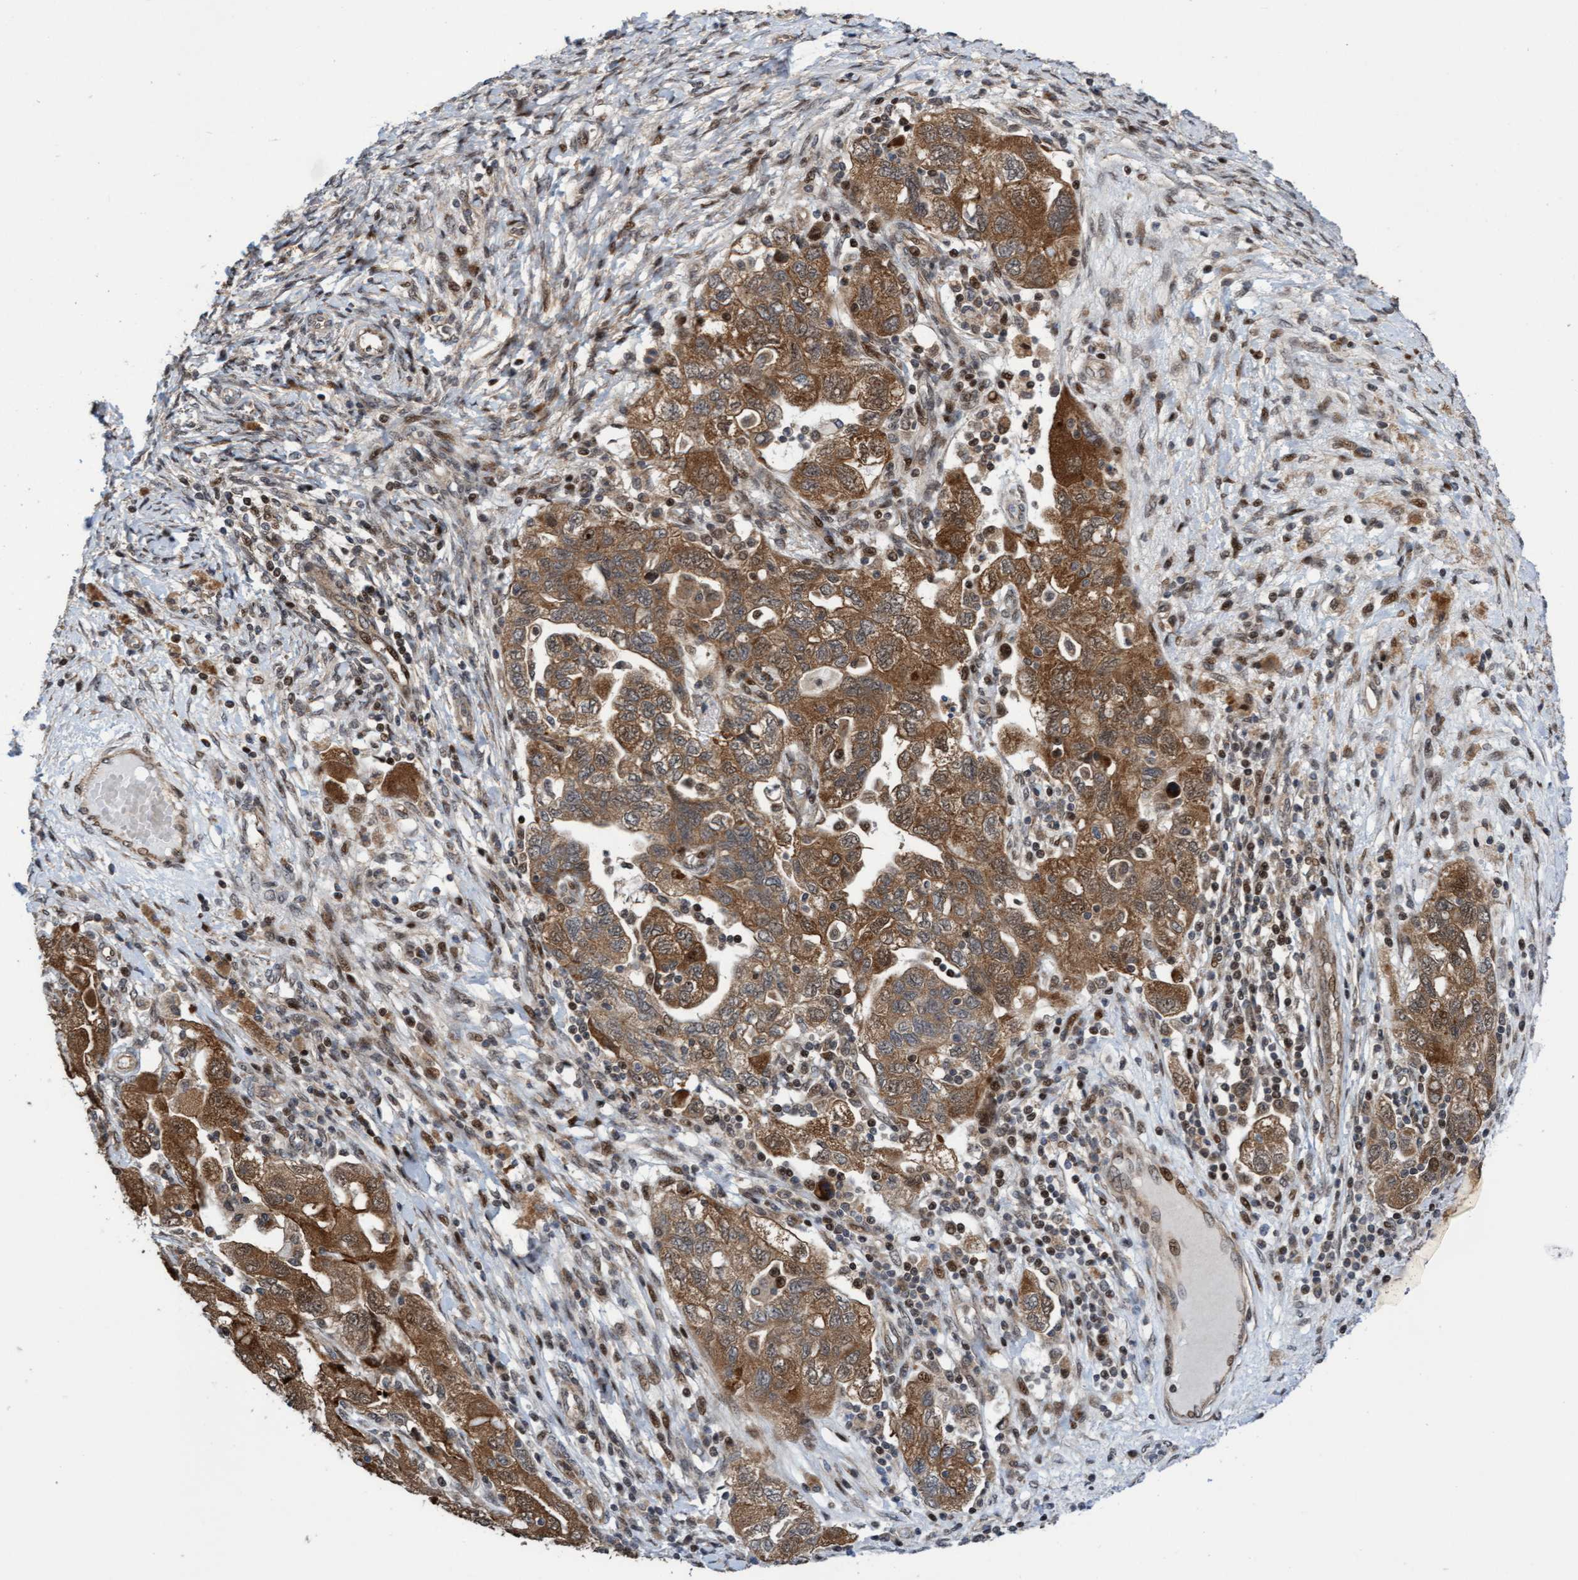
{"staining": {"intensity": "moderate", "quantity": ">75%", "location": "cytoplasmic/membranous"}, "tissue": "ovarian cancer", "cell_type": "Tumor cells", "image_type": "cancer", "snomed": [{"axis": "morphology", "description": "Carcinoma, NOS"}, {"axis": "morphology", "description": "Cystadenocarcinoma, serous, NOS"}, {"axis": "topography", "description": "Ovary"}], "caption": "Immunohistochemistry staining of carcinoma (ovarian), which exhibits medium levels of moderate cytoplasmic/membranous positivity in about >75% of tumor cells indicating moderate cytoplasmic/membranous protein positivity. The staining was performed using DAB (brown) for protein detection and nuclei were counterstained in hematoxylin (blue).", "gene": "ITFG1", "patient": {"sex": "female", "age": 69}}